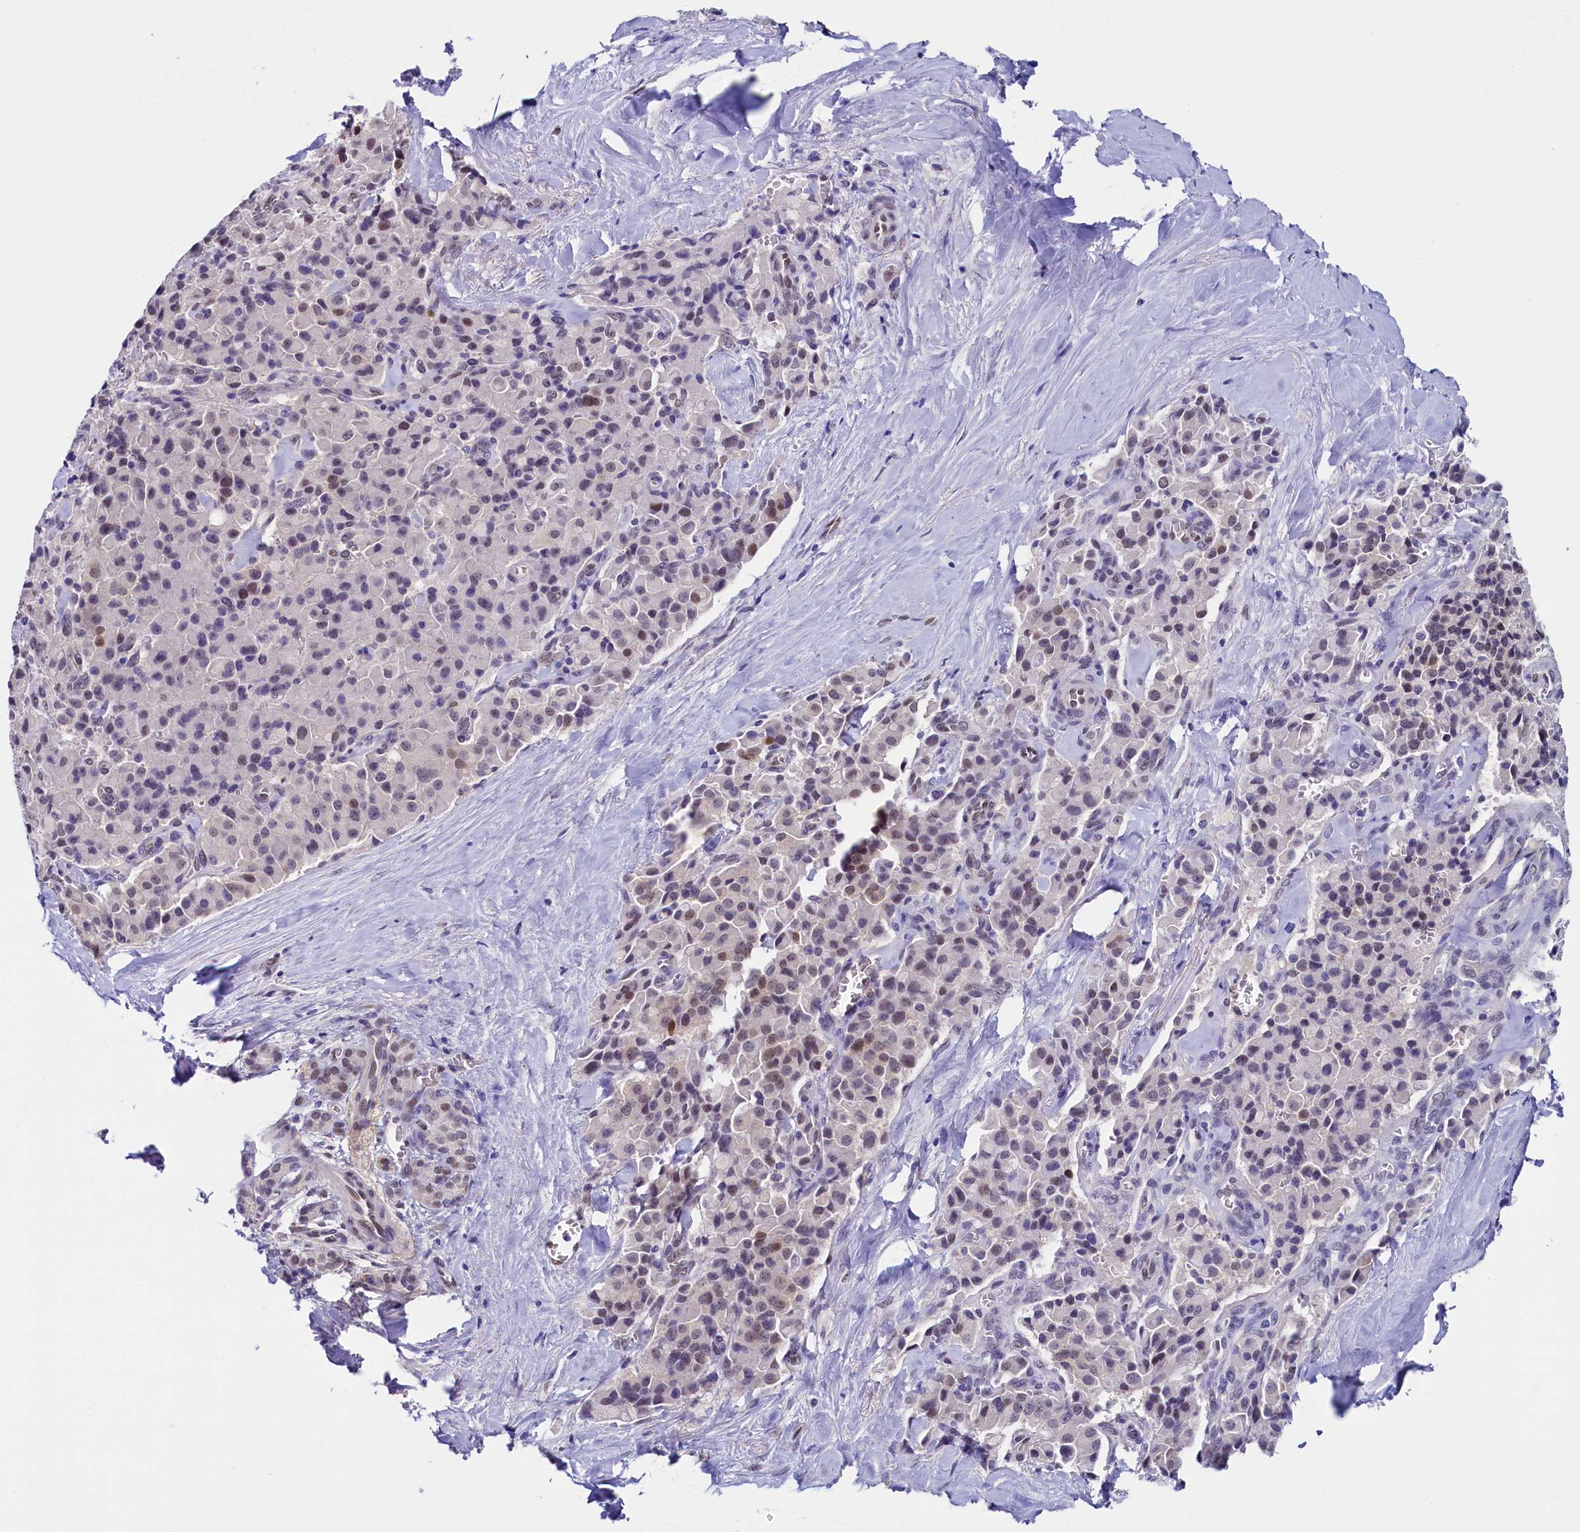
{"staining": {"intensity": "weak", "quantity": "25%-75%", "location": "nuclear"}, "tissue": "pancreatic cancer", "cell_type": "Tumor cells", "image_type": "cancer", "snomed": [{"axis": "morphology", "description": "Adenocarcinoma, NOS"}, {"axis": "topography", "description": "Pancreas"}], "caption": "Immunohistochemical staining of human pancreatic adenocarcinoma exhibits low levels of weak nuclear protein positivity in about 25%-75% of tumor cells. Using DAB (brown) and hematoxylin (blue) stains, captured at high magnification using brightfield microscopy.", "gene": "FLYWCH2", "patient": {"sex": "male", "age": 65}}